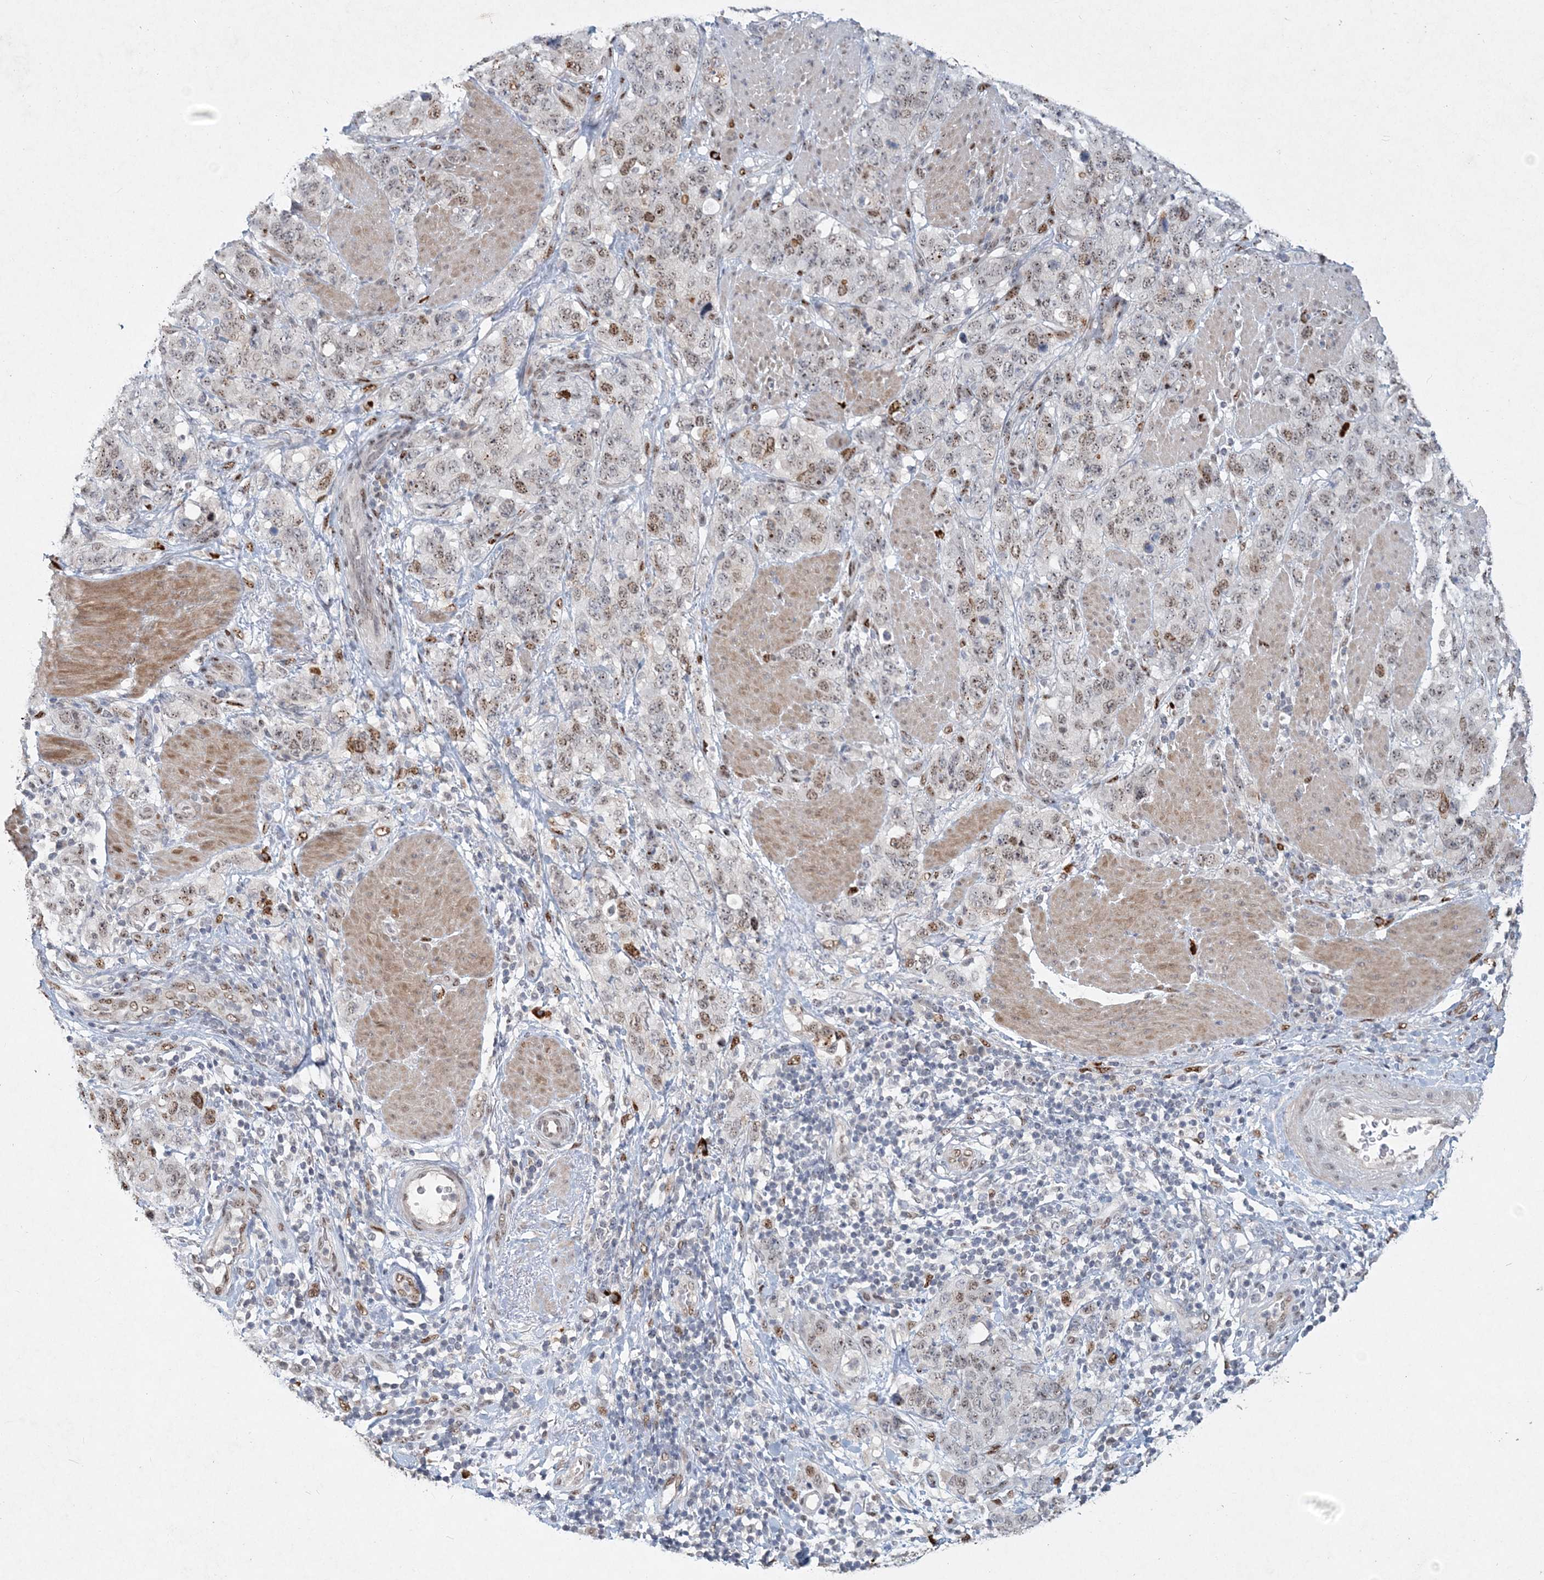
{"staining": {"intensity": "weak", "quantity": "25%-75%", "location": "nuclear"}, "tissue": "stomach cancer", "cell_type": "Tumor cells", "image_type": "cancer", "snomed": [{"axis": "morphology", "description": "Adenocarcinoma, NOS"}, {"axis": "topography", "description": "Stomach"}], "caption": "A low amount of weak nuclear expression is identified in approximately 25%-75% of tumor cells in stomach adenocarcinoma tissue. (brown staining indicates protein expression, while blue staining denotes nuclei).", "gene": "GIN1", "patient": {"sex": "male", "age": 48}}